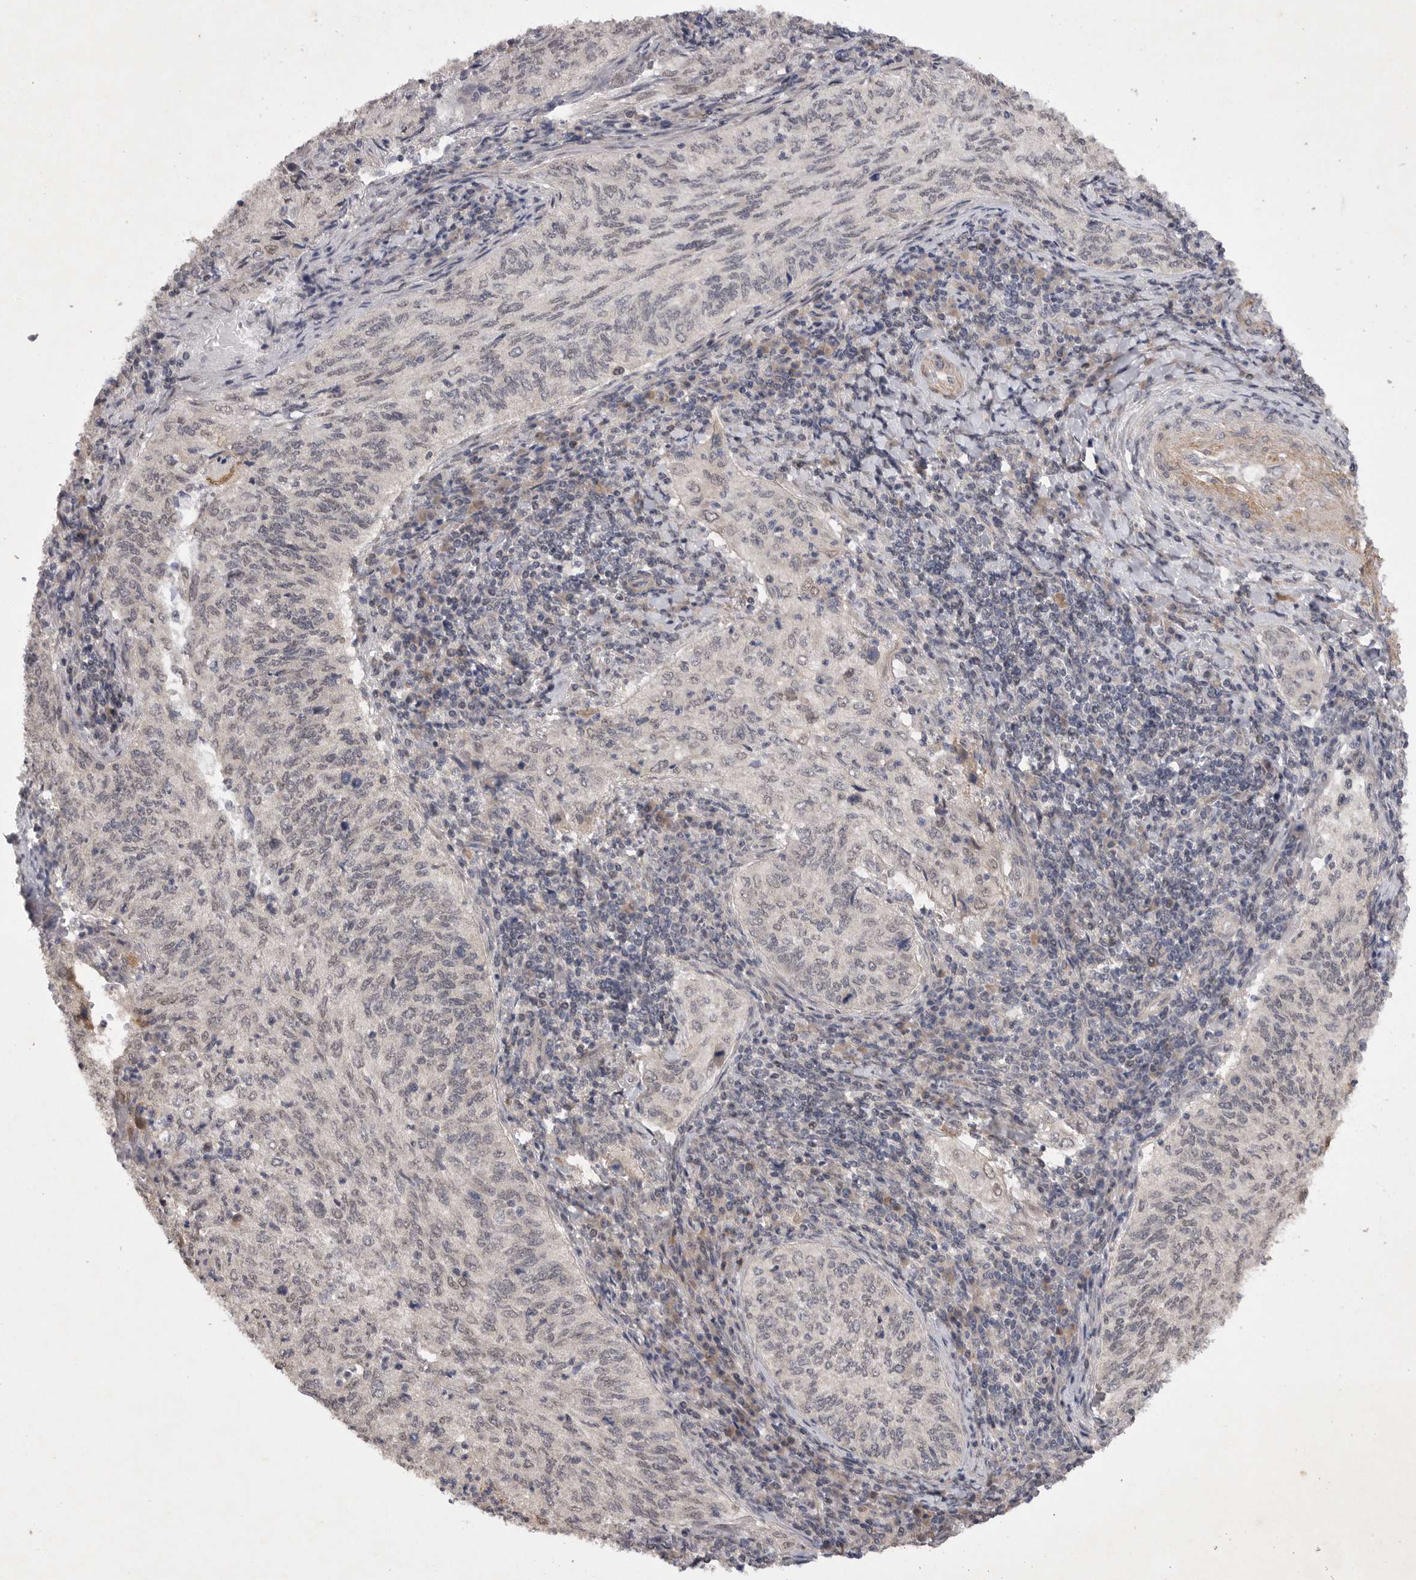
{"staining": {"intensity": "negative", "quantity": "none", "location": "none"}, "tissue": "cervical cancer", "cell_type": "Tumor cells", "image_type": "cancer", "snomed": [{"axis": "morphology", "description": "Squamous cell carcinoma, NOS"}, {"axis": "topography", "description": "Cervix"}], "caption": "This histopathology image is of cervical cancer stained with immunohistochemistry to label a protein in brown with the nuclei are counter-stained blue. There is no positivity in tumor cells.", "gene": "EDEM3", "patient": {"sex": "female", "age": 30}}